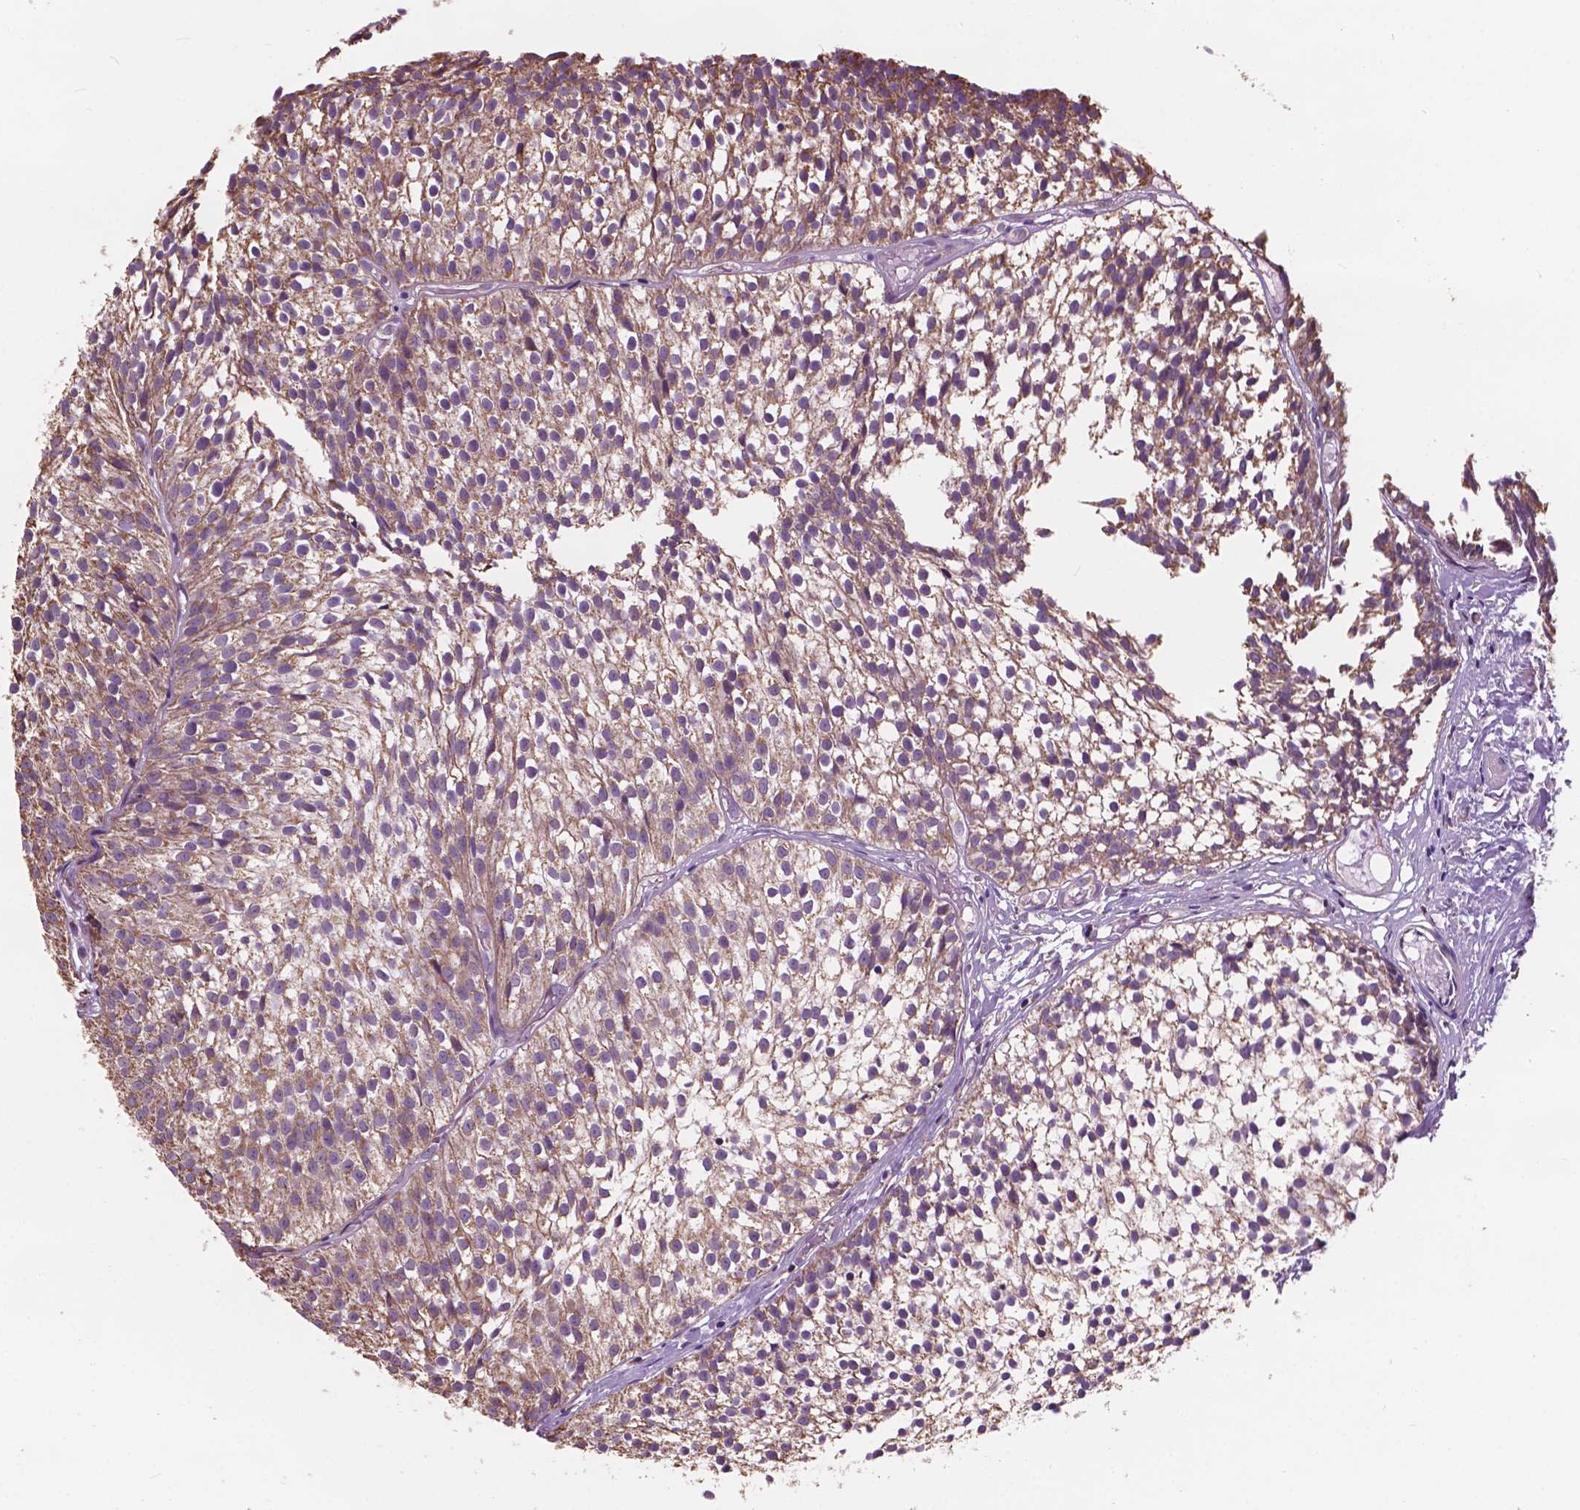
{"staining": {"intensity": "moderate", "quantity": ">75%", "location": "cytoplasmic/membranous"}, "tissue": "urothelial cancer", "cell_type": "Tumor cells", "image_type": "cancer", "snomed": [{"axis": "morphology", "description": "Urothelial carcinoma, Low grade"}, {"axis": "topography", "description": "Urinary bladder"}], "caption": "Protein staining reveals moderate cytoplasmic/membranous staining in approximately >75% of tumor cells in urothelial cancer. The protein is shown in brown color, while the nuclei are stained blue.", "gene": "SCOC", "patient": {"sex": "male", "age": 63}}